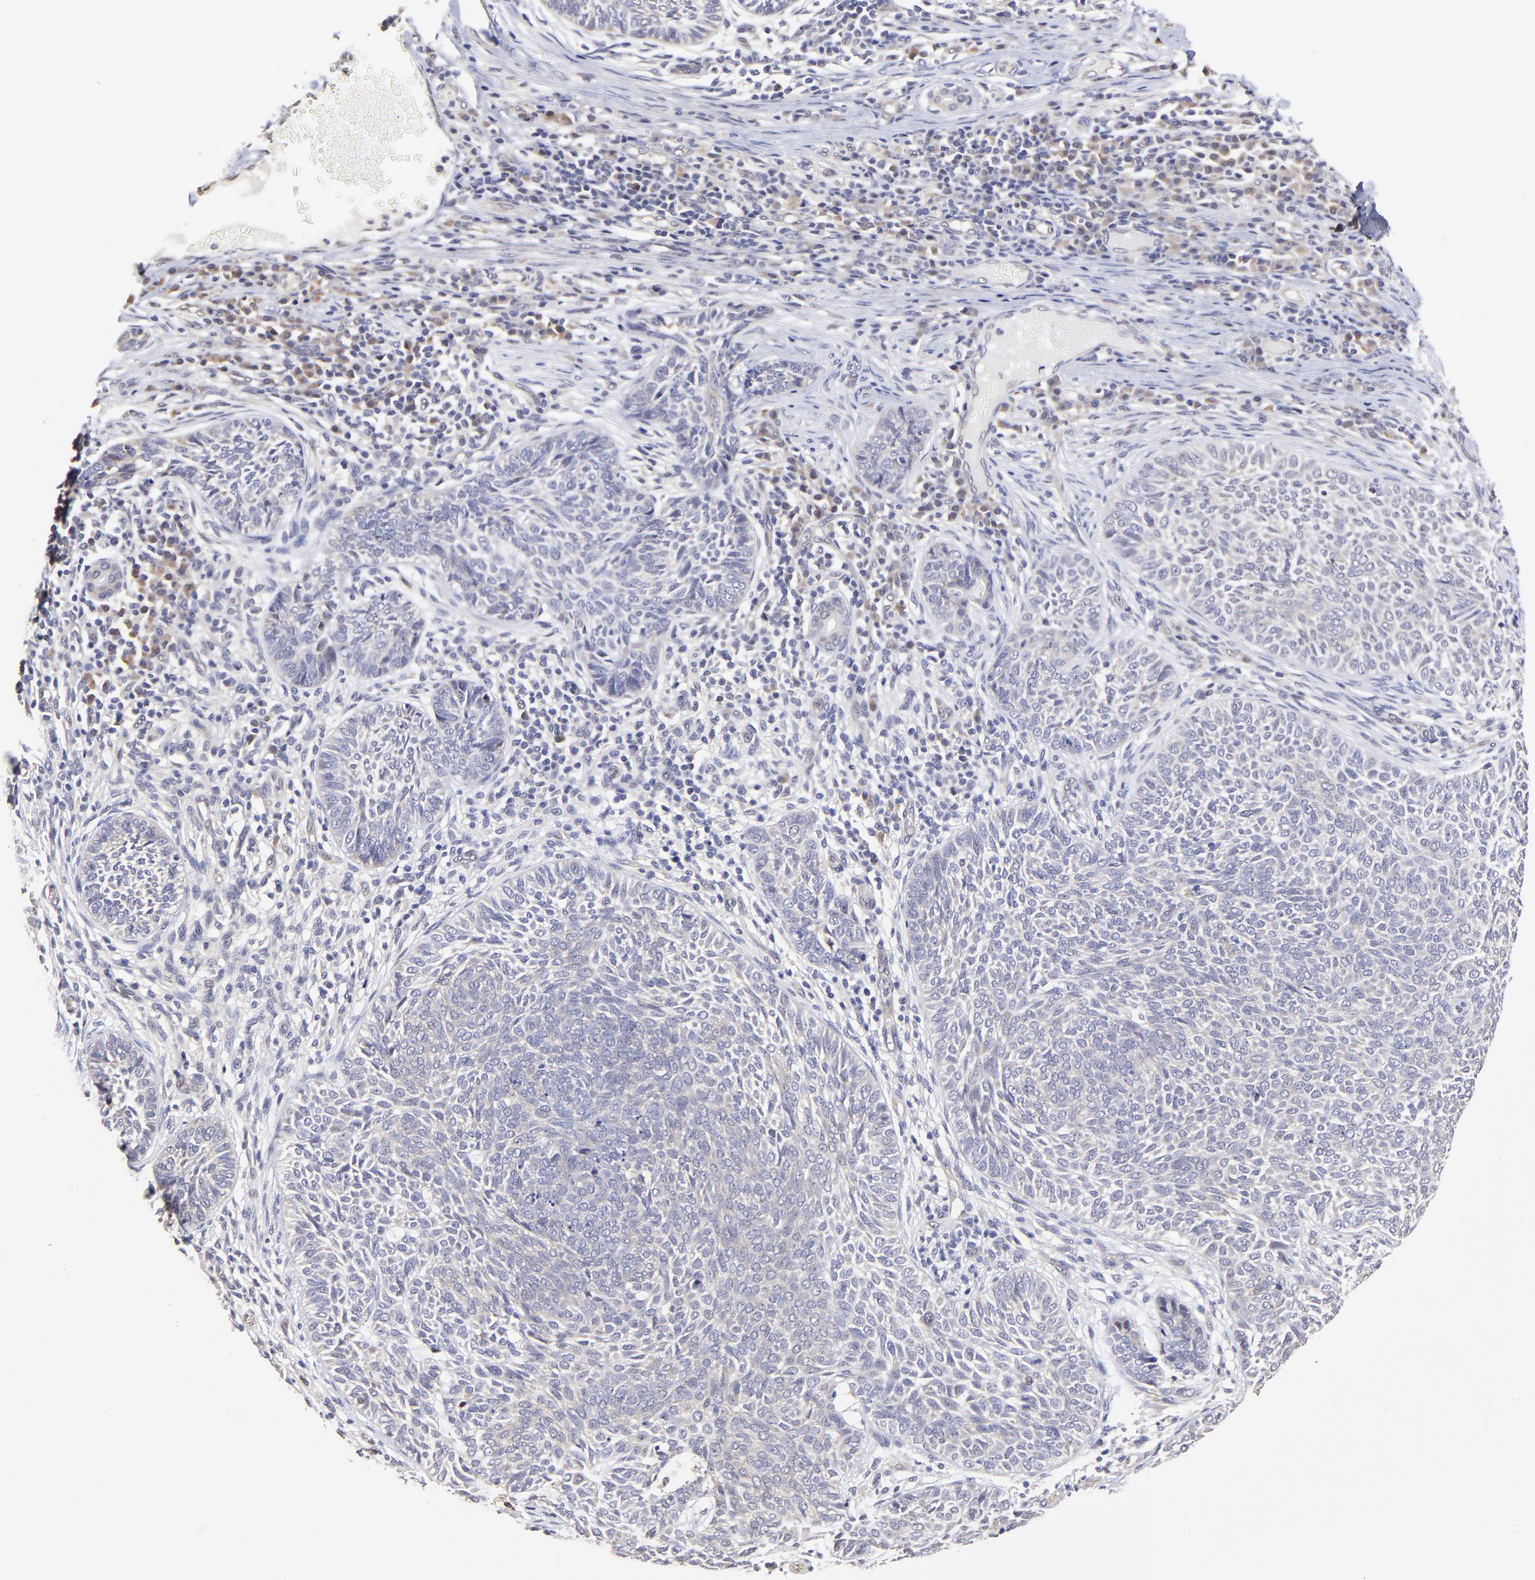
{"staining": {"intensity": "negative", "quantity": "none", "location": "none"}, "tissue": "skin cancer", "cell_type": "Tumor cells", "image_type": "cancer", "snomed": [{"axis": "morphology", "description": "Basal cell carcinoma"}, {"axis": "topography", "description": "Skin"}], "caption": "Immunohistochemistry (IHC) photomicrograph of skin basal cell carcinoma stained for a protein (brown), which displays no expression in tumor cells.", "gene": "ZNF10", "patient": {"sex": "male", "age": 87}}